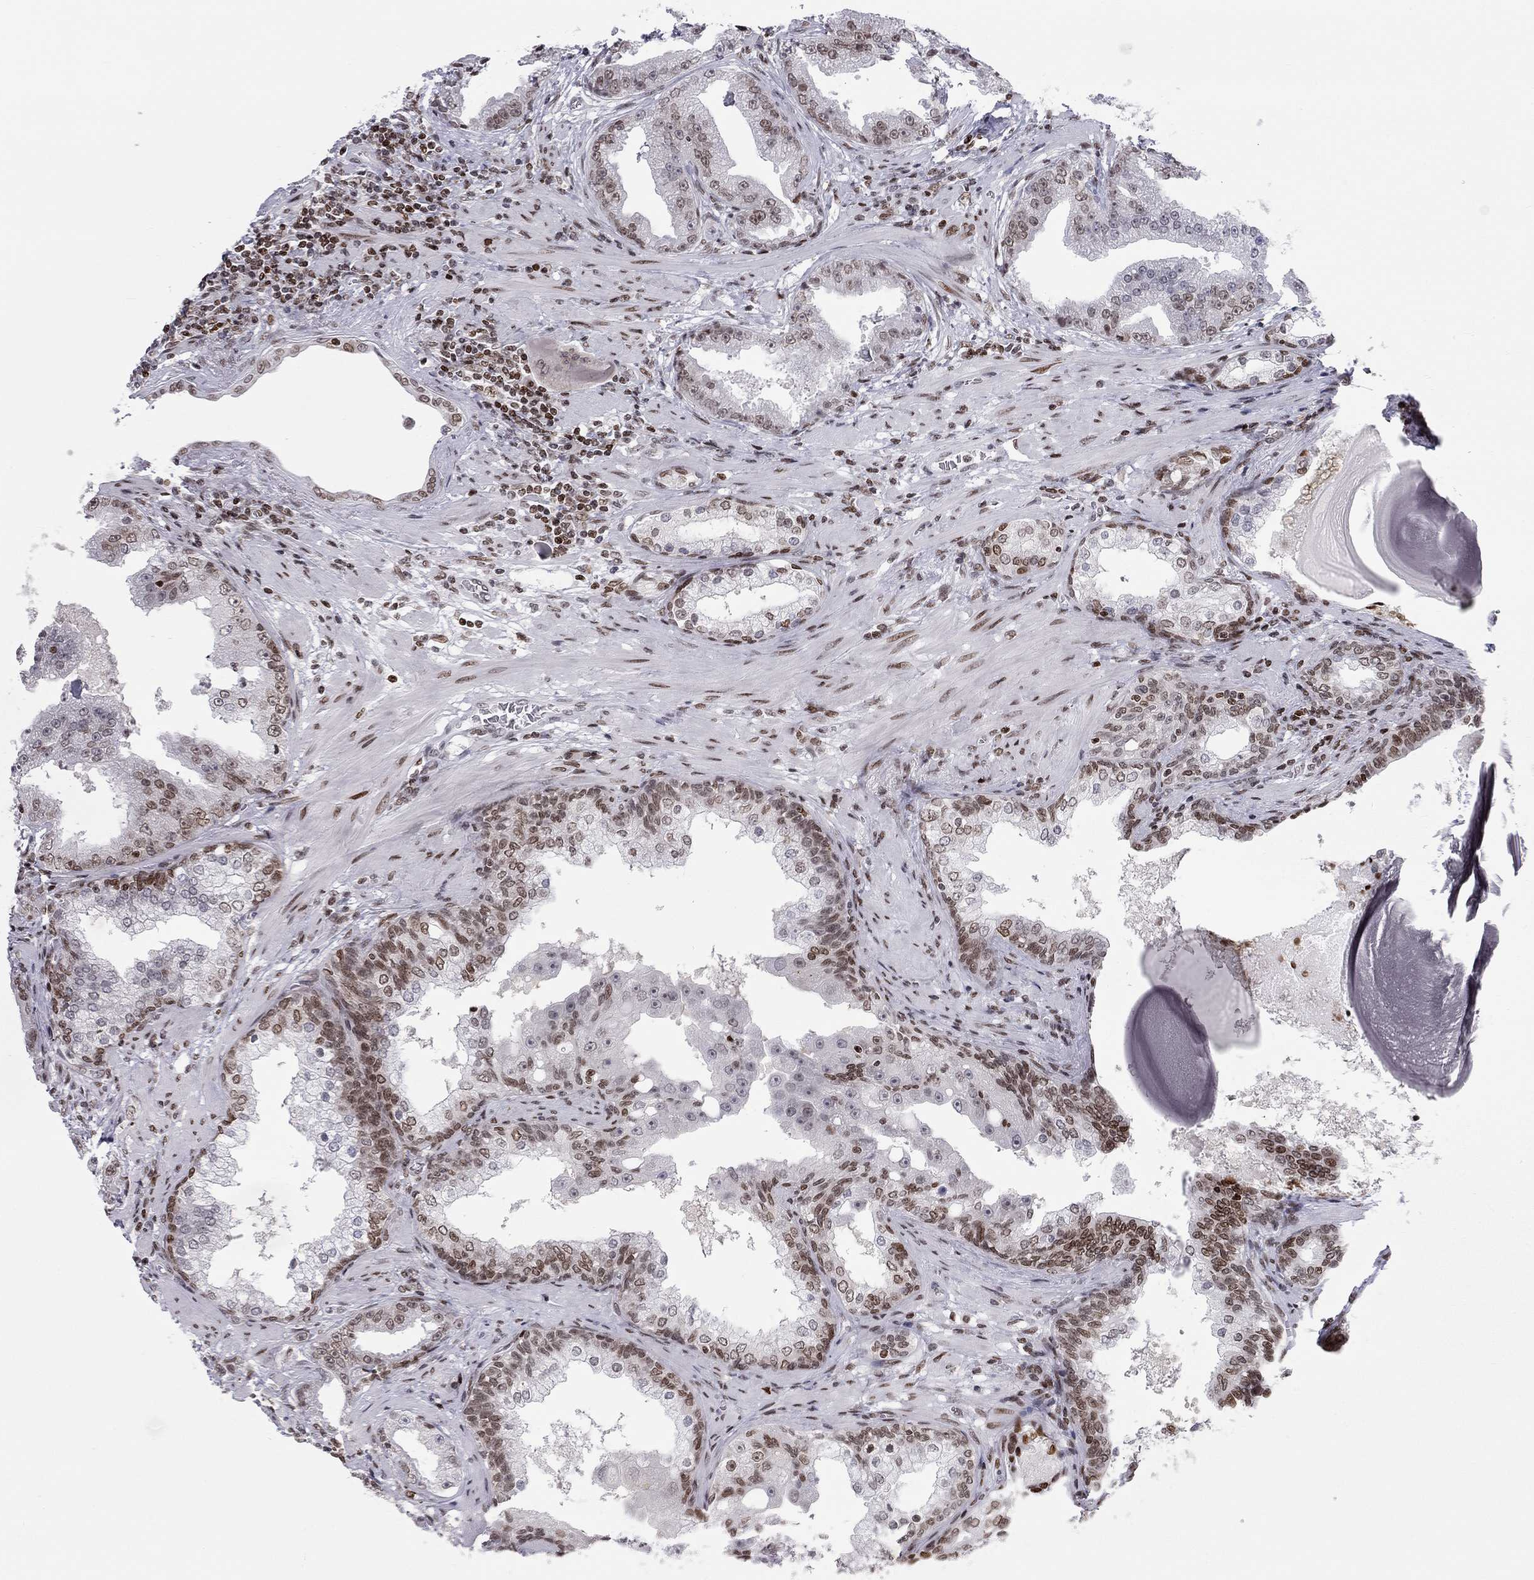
{"staining": {"intensity": "moderate", "quantity": "<25%", "location": "nuclear"}, "tissue": "prostate cancer", "cell_type": "Tumor cells", "image_type": "cancer", "snomed": [{"axis": "morphology", "description": "Adenocarcinoma, Low grade"}, {"axis": "topography", "description": "Prostate"}], "caption": "Immunohistochemistry photomicrograph of neoplastic tissue: human prostate cancer (adenocarcinoma (low-grade)) stained using immunohistochemistry reveals low levels of moderate protein expression localized specifically in the nuclear of tumor cells, appearing as a nuclear brown color.", "gene": "H2AX", "patient": {"sex": "male", "age": 62}}